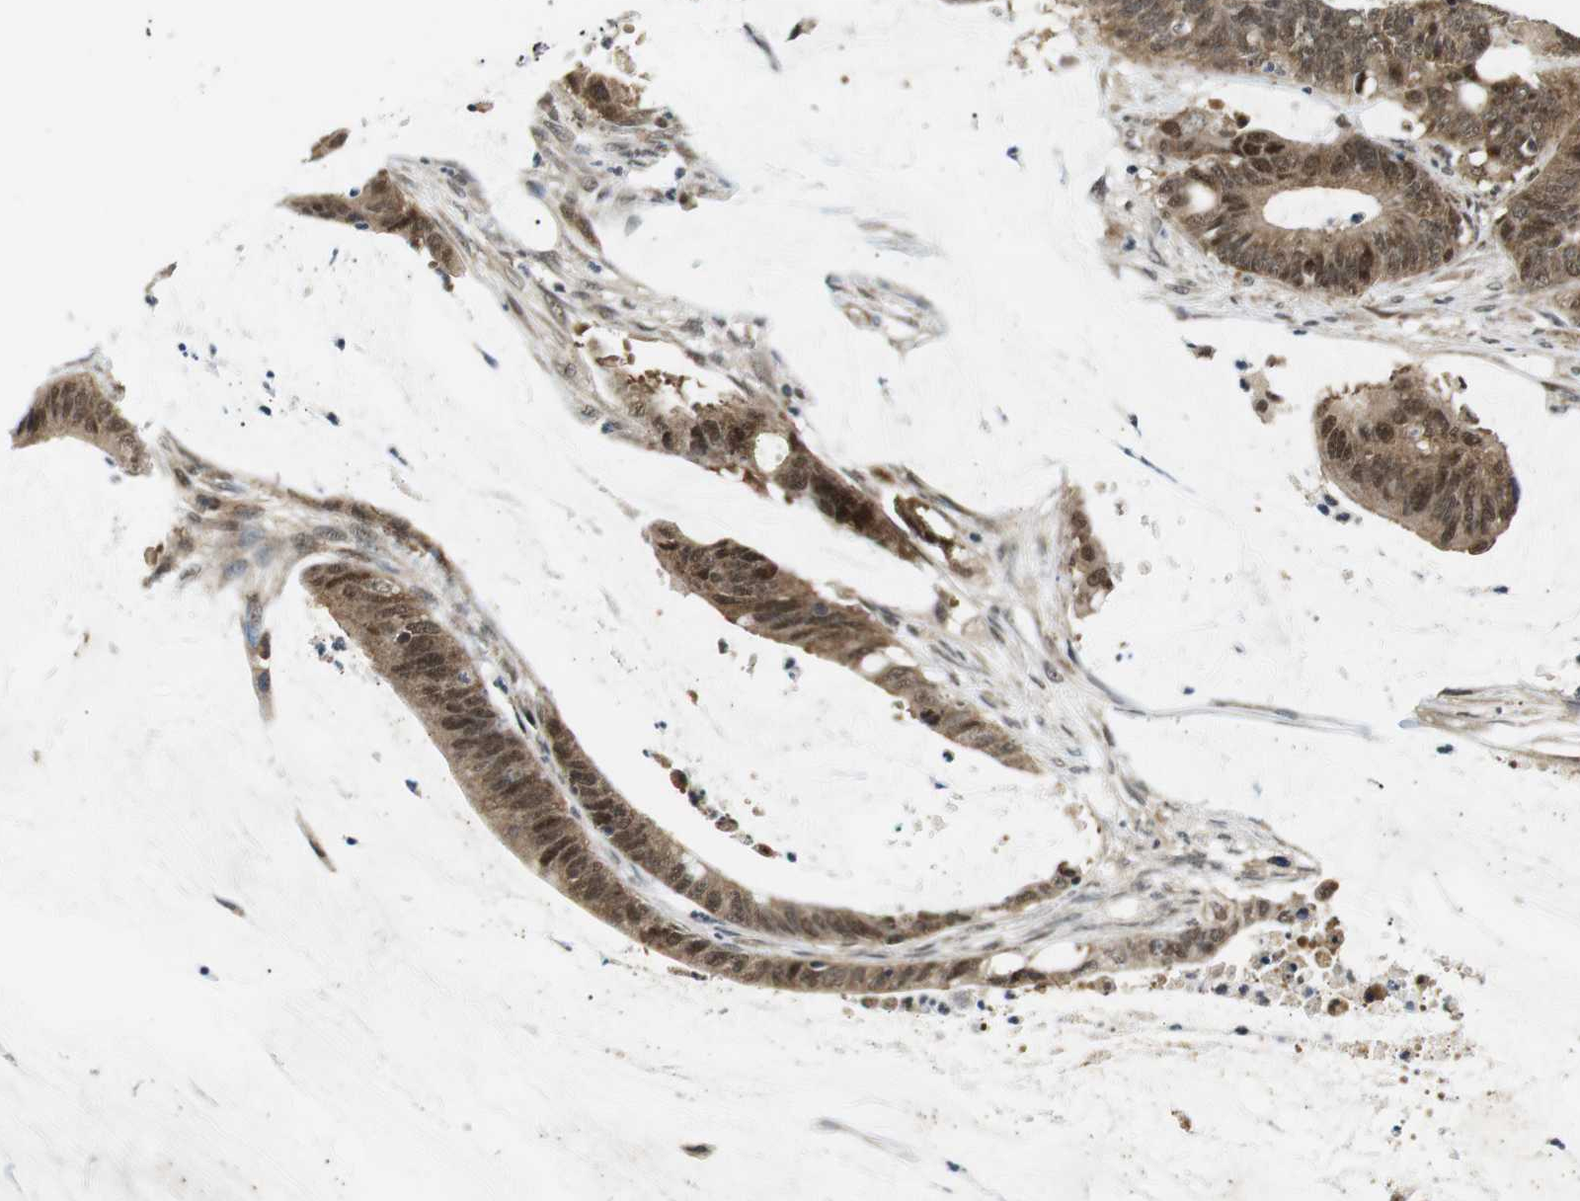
{"staining": {"intensity": "moderate", "quantity": ">75%", "location": "cytoplasmic/membranous,nuclear"}, "tissue": "colorectal cancer", "cell_type": "Tumor cells", "image_type": "cancer", "snomed": [{"axis": "morphology", "description": "Adenocarcinoma, NOS"}, {"axis": "topography", "description": "Rectum"}], "caption": "A medium amount of moderate cytoplasmic/membranous and nuclear expression is present in about >75% of tumor cells in adenocarcinoma (colorectal) tissue. The protein is shown in brown color, while the nuclei are stained blue.", "gene": "CSNK2B", "patient": {"sex": "female", "age": 66}}